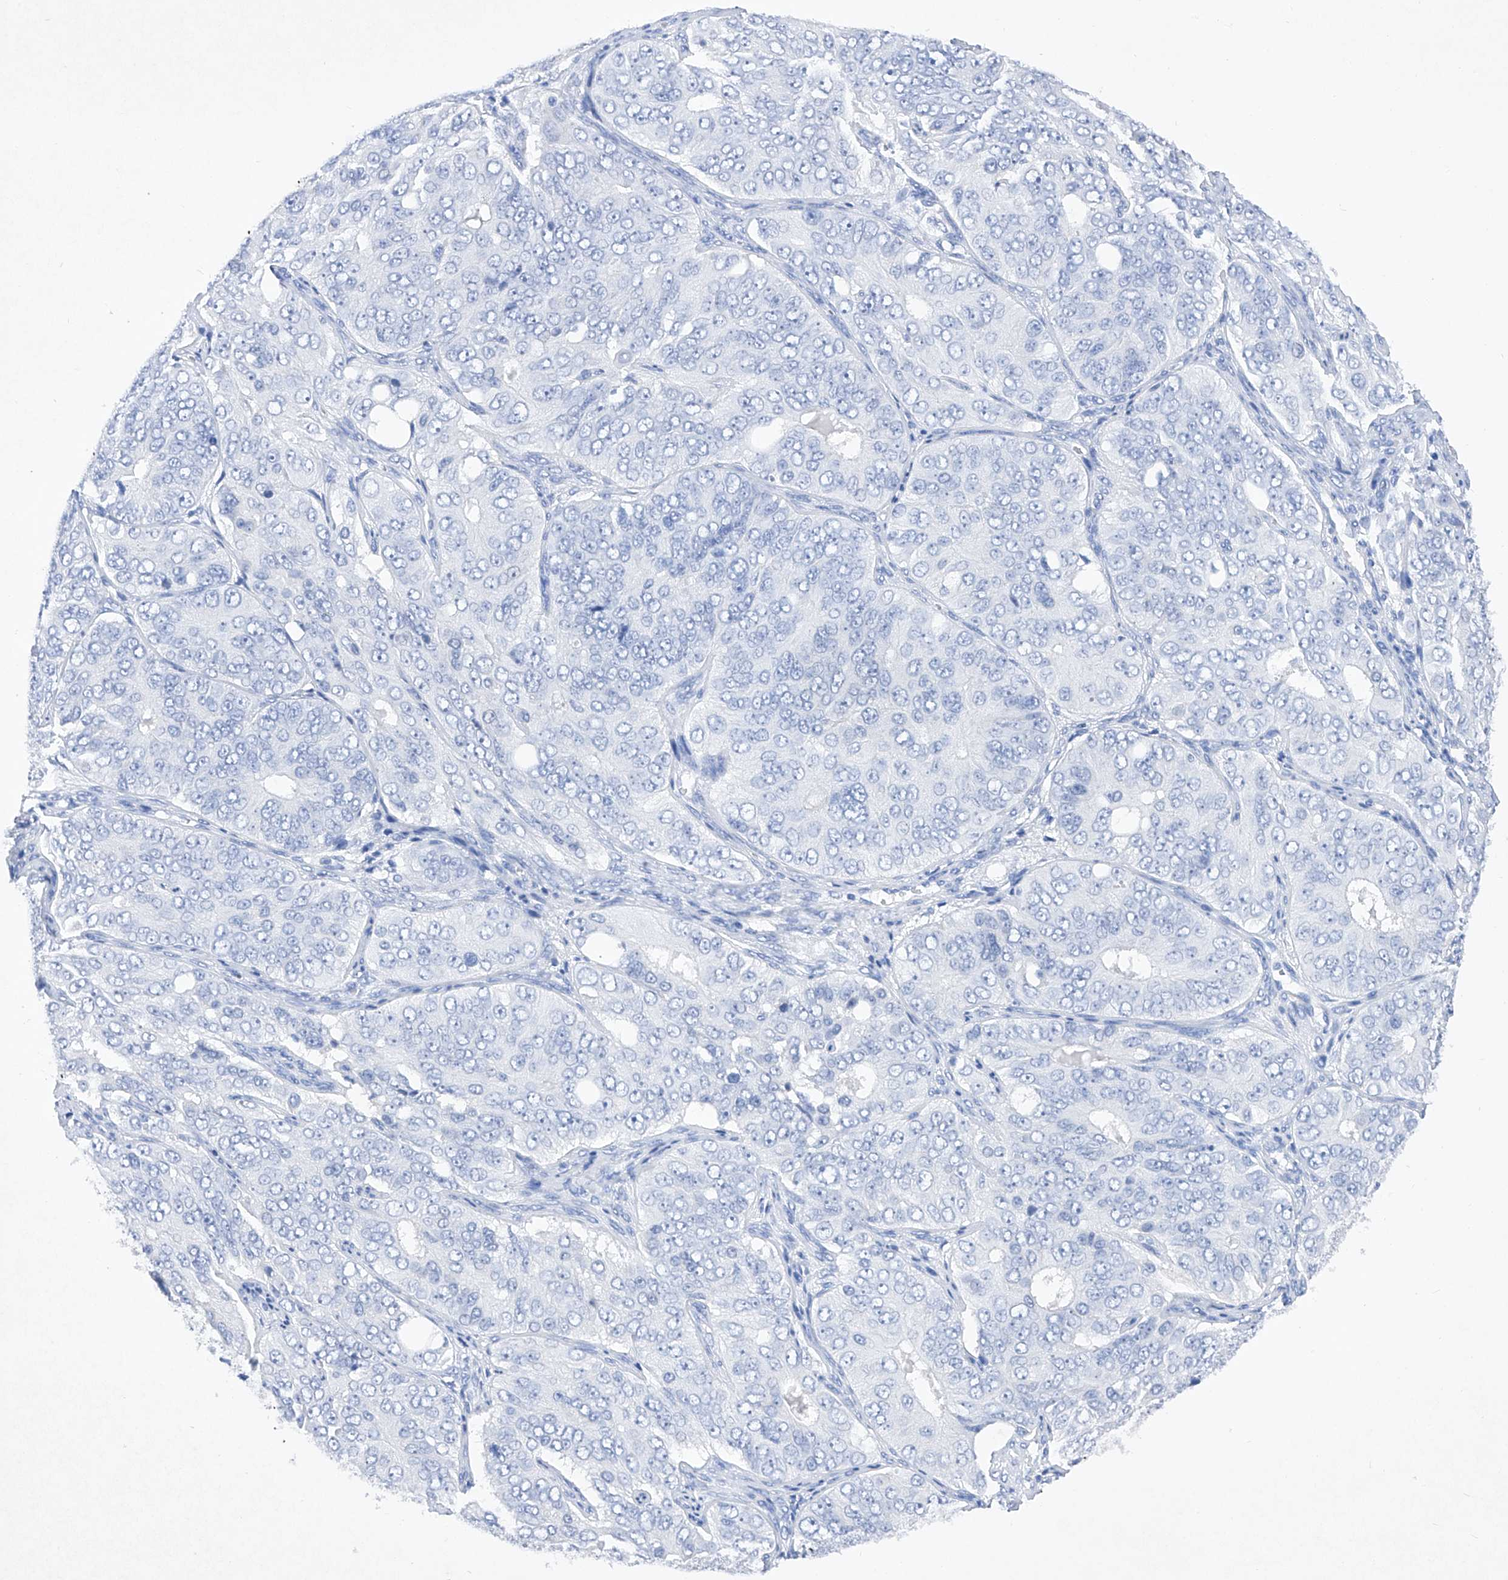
{"staining": {"intensity": "negative", "quantity": "none", "location": "none"}, "tissue": "ovarian cancer", "cell_type": "Tumor cells", "image_type": "cancer", "snomed": [{"axis": "morphology", "description": "Carcinoma, endometroid"}, {"axis": "topography", "description": "Ovary"}], "caption": "This is an immunohistochemistry (IHC) image of ovarian endometroid carcinoma. There is no positivity in tumor cells.", "gene": "BARX2", "patient": {"sex": "female", "age": 51}}